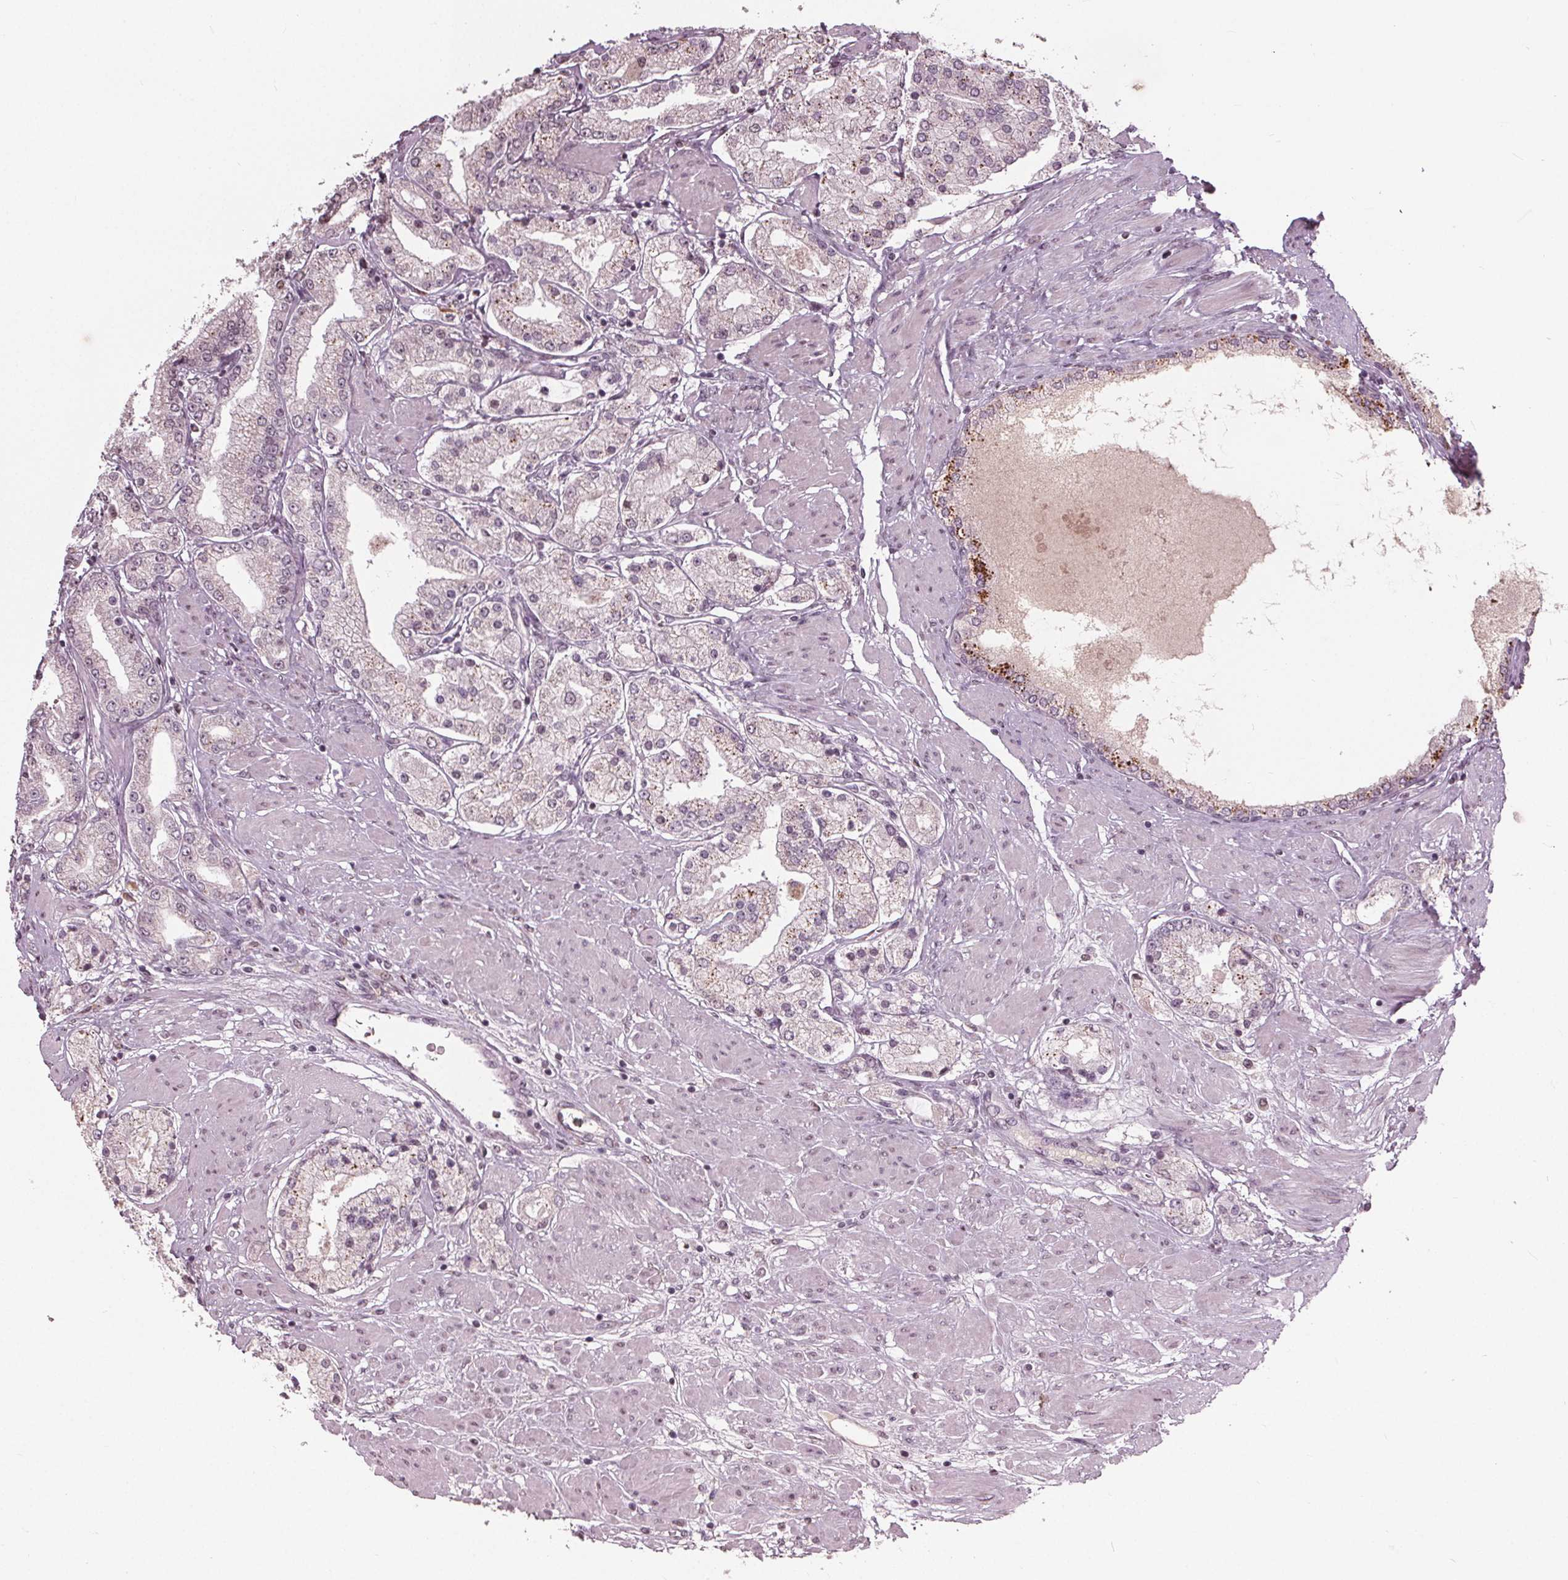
{"staining": {"intensity": "negative", "quantity": "none", "location": "none"}, "tissue": "prostate cancer", "cell_type": "Tumor cells", "image_type": "cancer", "snomed": [{"axis": "morphology", "description": "Adenocarcinoma, High grade"}, {"axis": "topography", "description": "Prostate"}], "caption": "The IHC micrograph has no significant expression in tumor cells of prostate cancer tissue.", "gene": "CXCL16", "patient": {"sex": "male", "age": 67}}